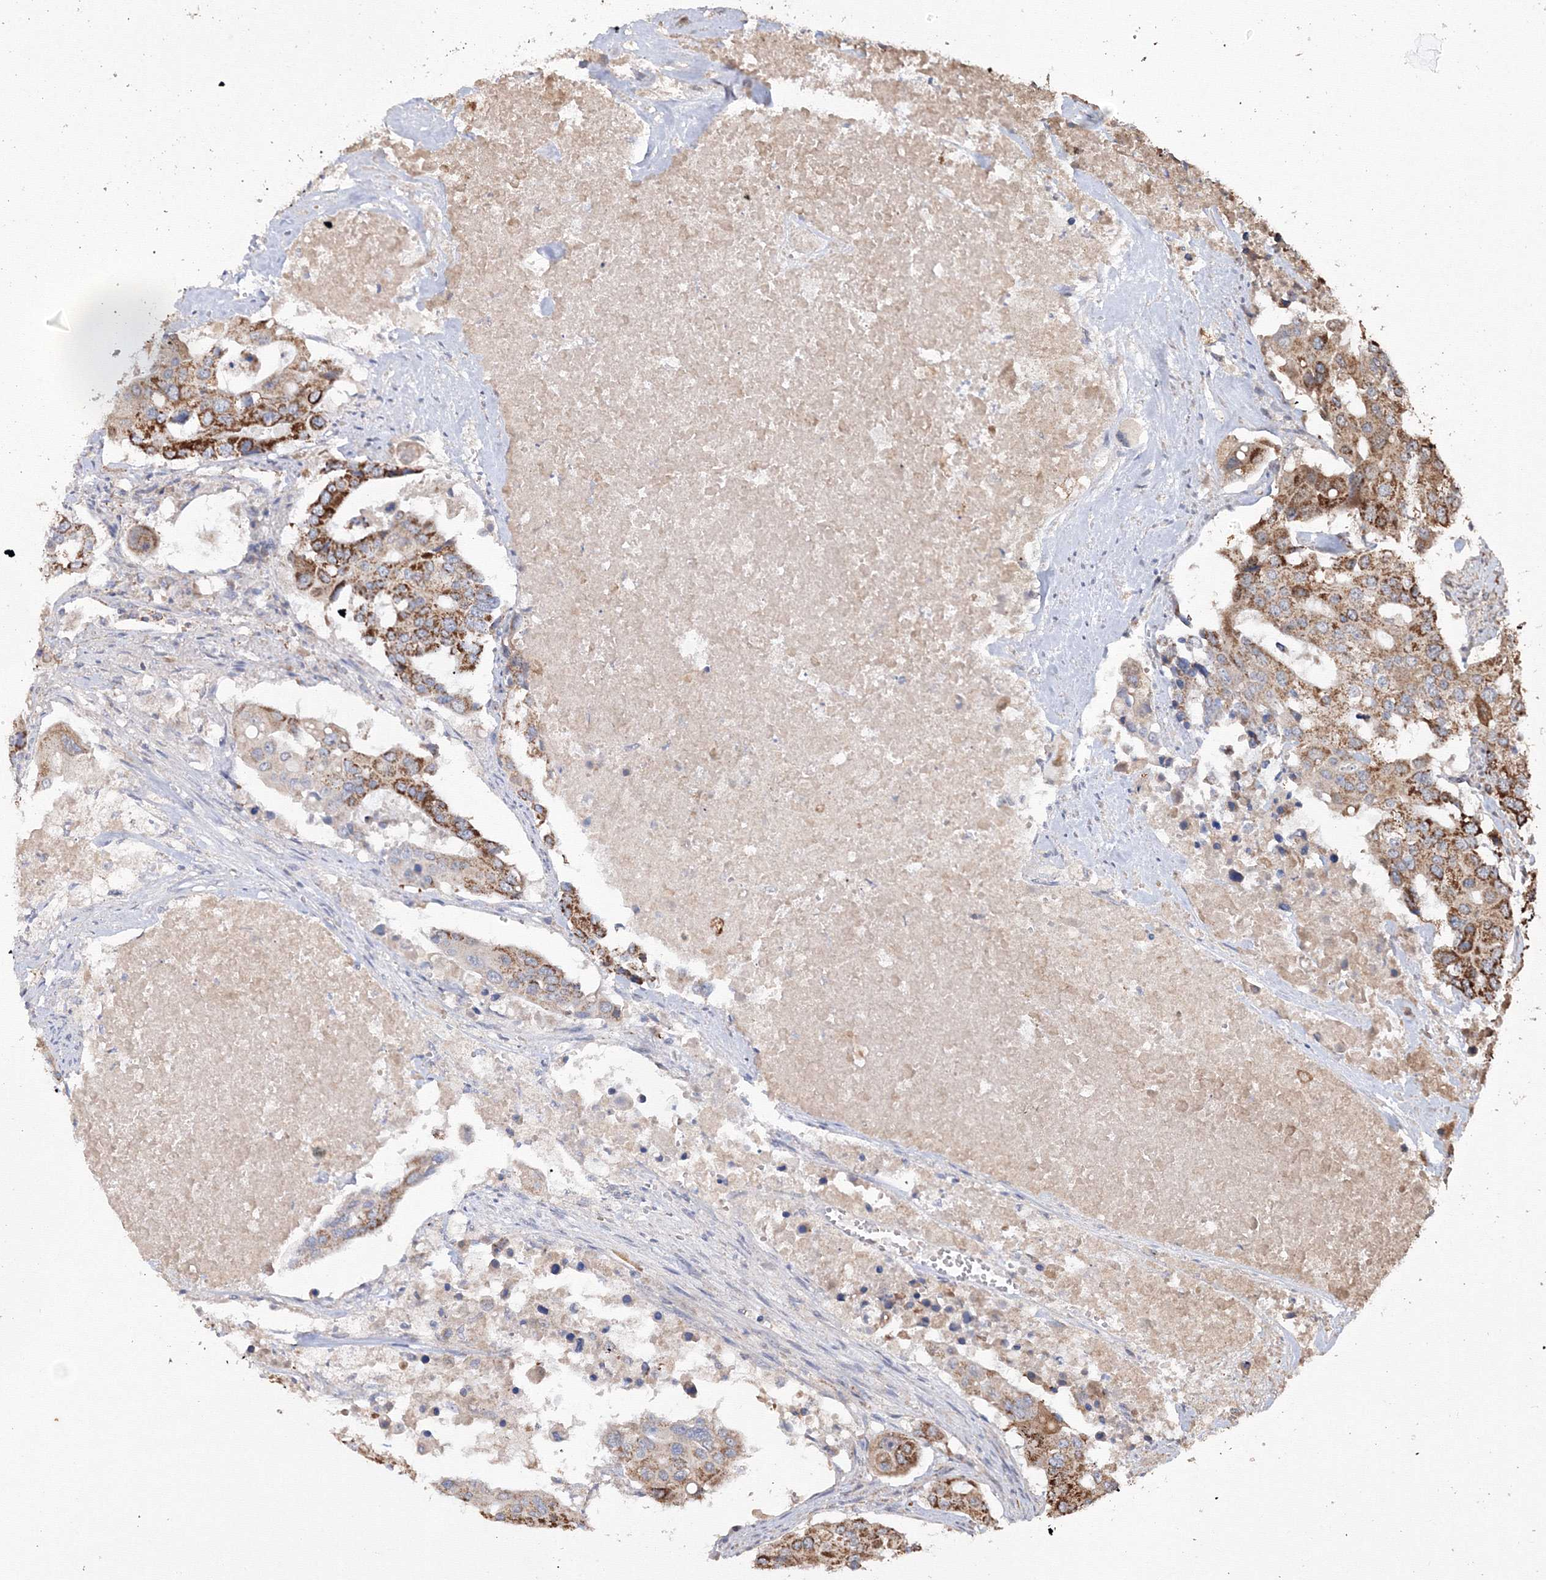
{"staining": {"intensity": "moderate", "quantity": ">75%", "location": "cytoplasmic/membranous"}, "tissue": "colorectal cancer", "cell_type": "Tumor cells", "image_type": "cancer", "snomed": [{"axis": "morphology", "description": "Adenocarcinoma, NOS"}, {"axis": "topography", "description": "Colon"}], "caption": "A high-resolution photomicrograph shows IHC staining of adenocarcinoma (colorectal), which exhibits moderate cytoplasmic/membranous expression in approximately >75% of tumor cells.", "gene": "GRSF1", "patient": {"sex": "male", "age": 77}}